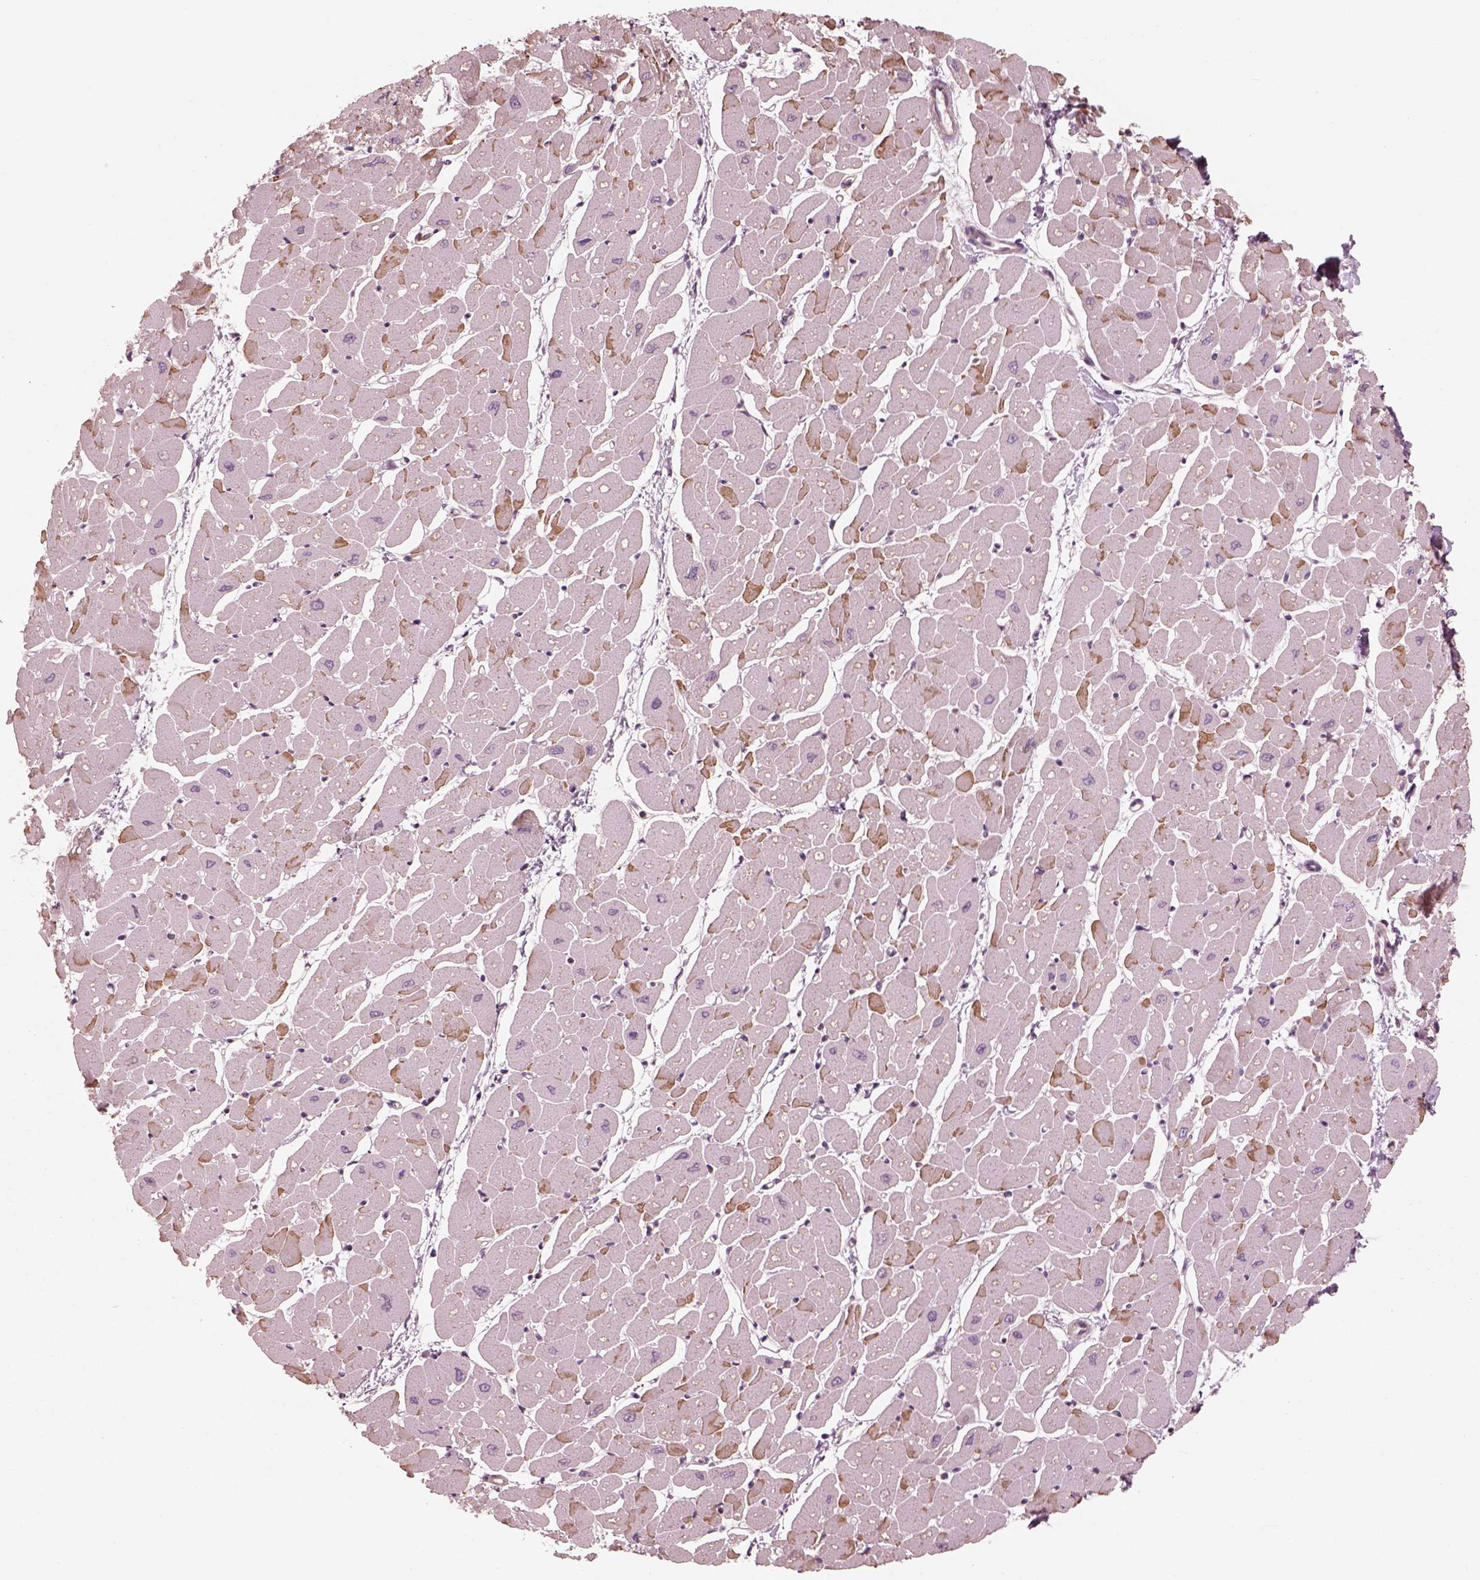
{"staining": {"intensity": "strong", "quantity": "<25%", "location": "cytoplasmic/membranous"}, "tissue": "heart muscle", "cell_type": "Cardiomyocytes", "image_type": "normal", "snomed": [{"axis": "morphology", "description": "Normal tissue, NOS"}, {"axis": "topography", "description": "Heart"}], "caption": "Human heart muscle stained with a brown dye displays strong cytoplasmic/membranous positive positivity in approximately <25% of cardiomyocytes.", "gene": "CNOT2", "patient": {"sex": "male", "age": 57}}